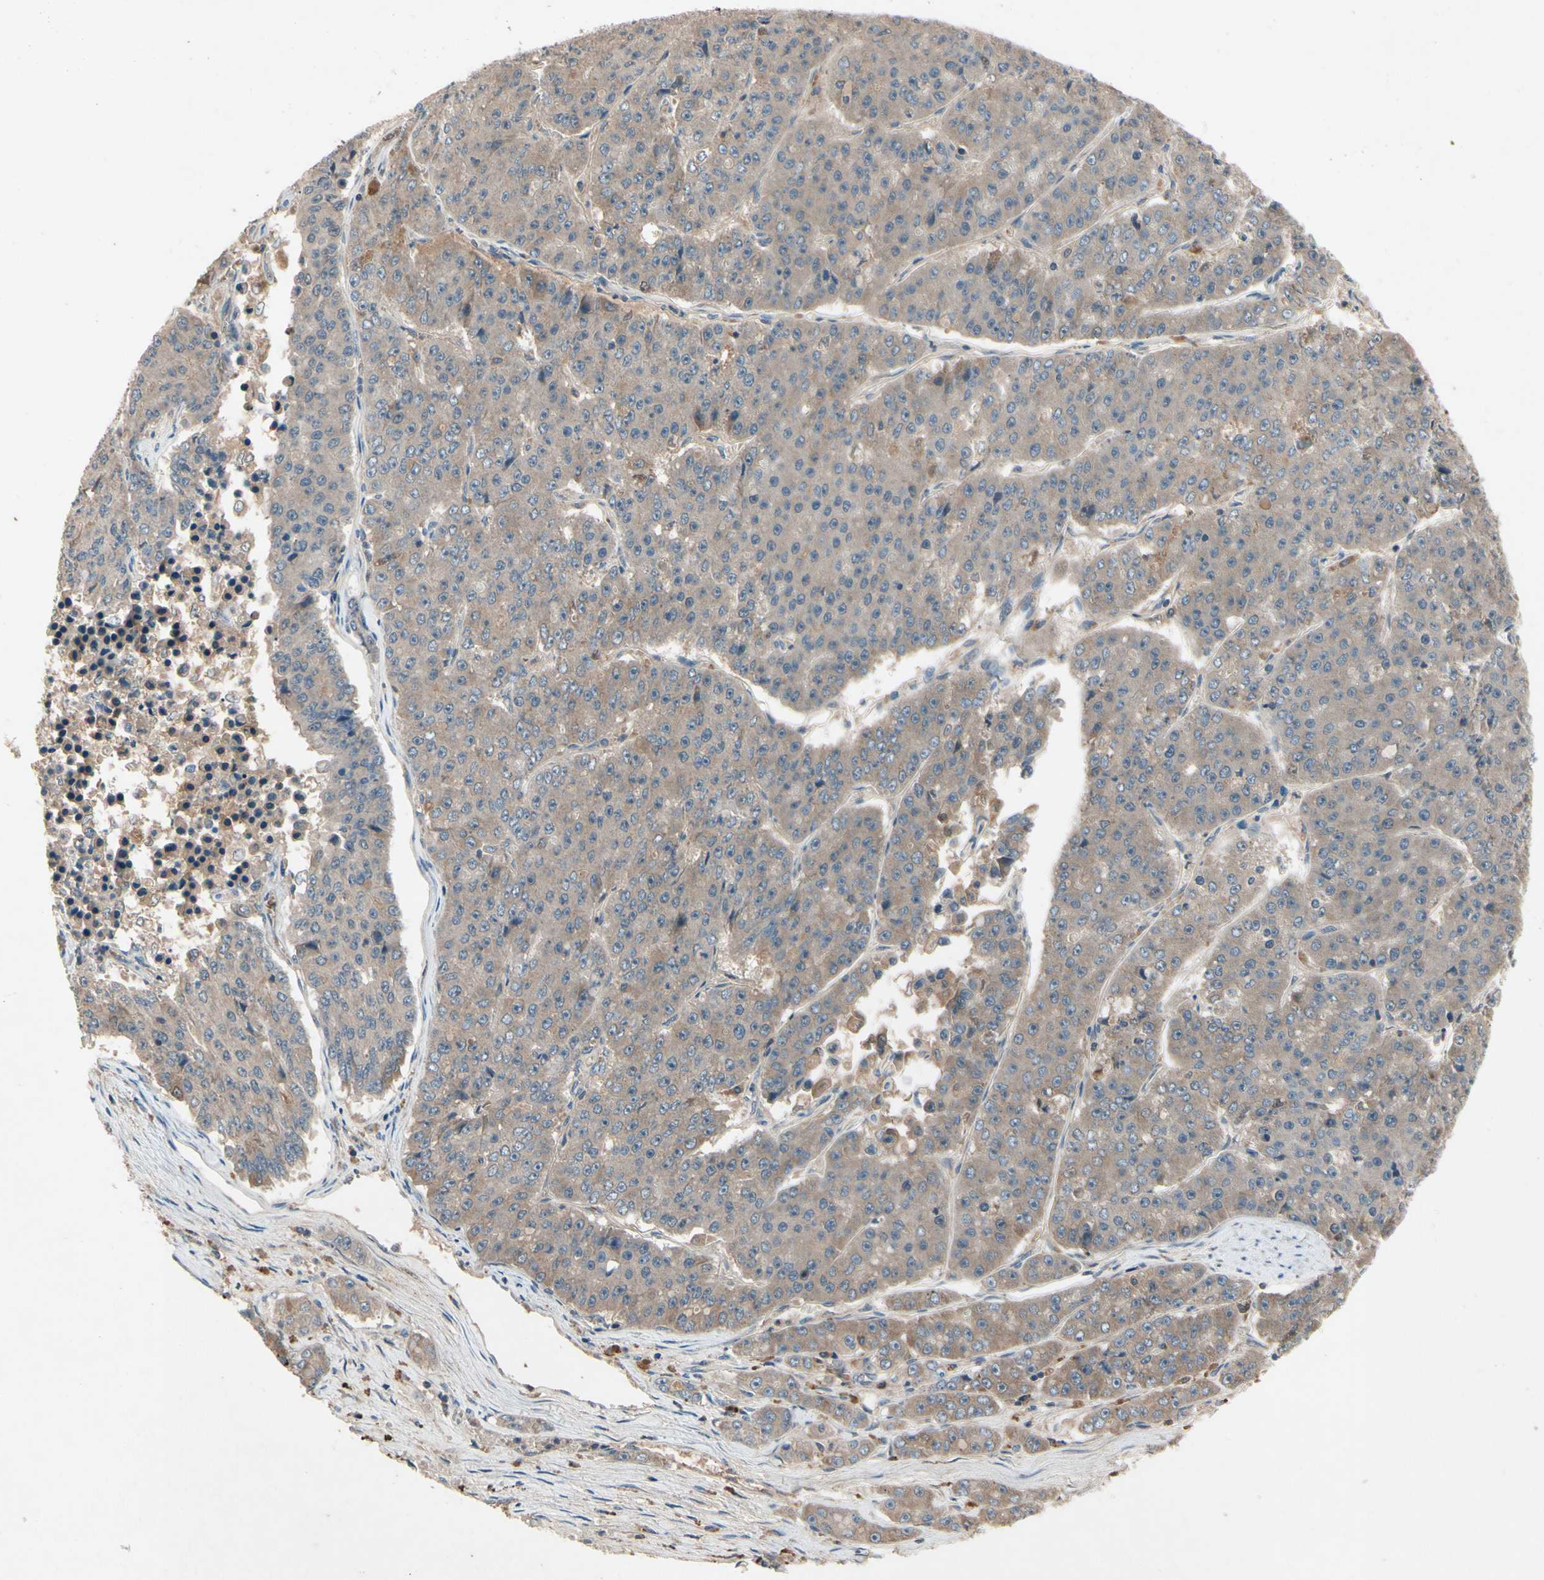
{"staining": {"intensity": "weak", "quantity": ">75%", "location": "cytoplasmic/membranous"}, "tissue": "pancreatic cancer", "cell_type": "Tumor cells", "image_type": "cancer", "snomed": [{"axis": "morphology", "description": "Adenocarcinoma, NOS"}, {"axis": "topography", "description": "Pancreas"}], "caption": "A low amount of weak cytoplasmic/membranous staining is identified in approximately >75% of tumor cells in pancreatic cancer tissue.", "gene": "IL1RL1", "patient": {"sex": "male", "age": 50}}